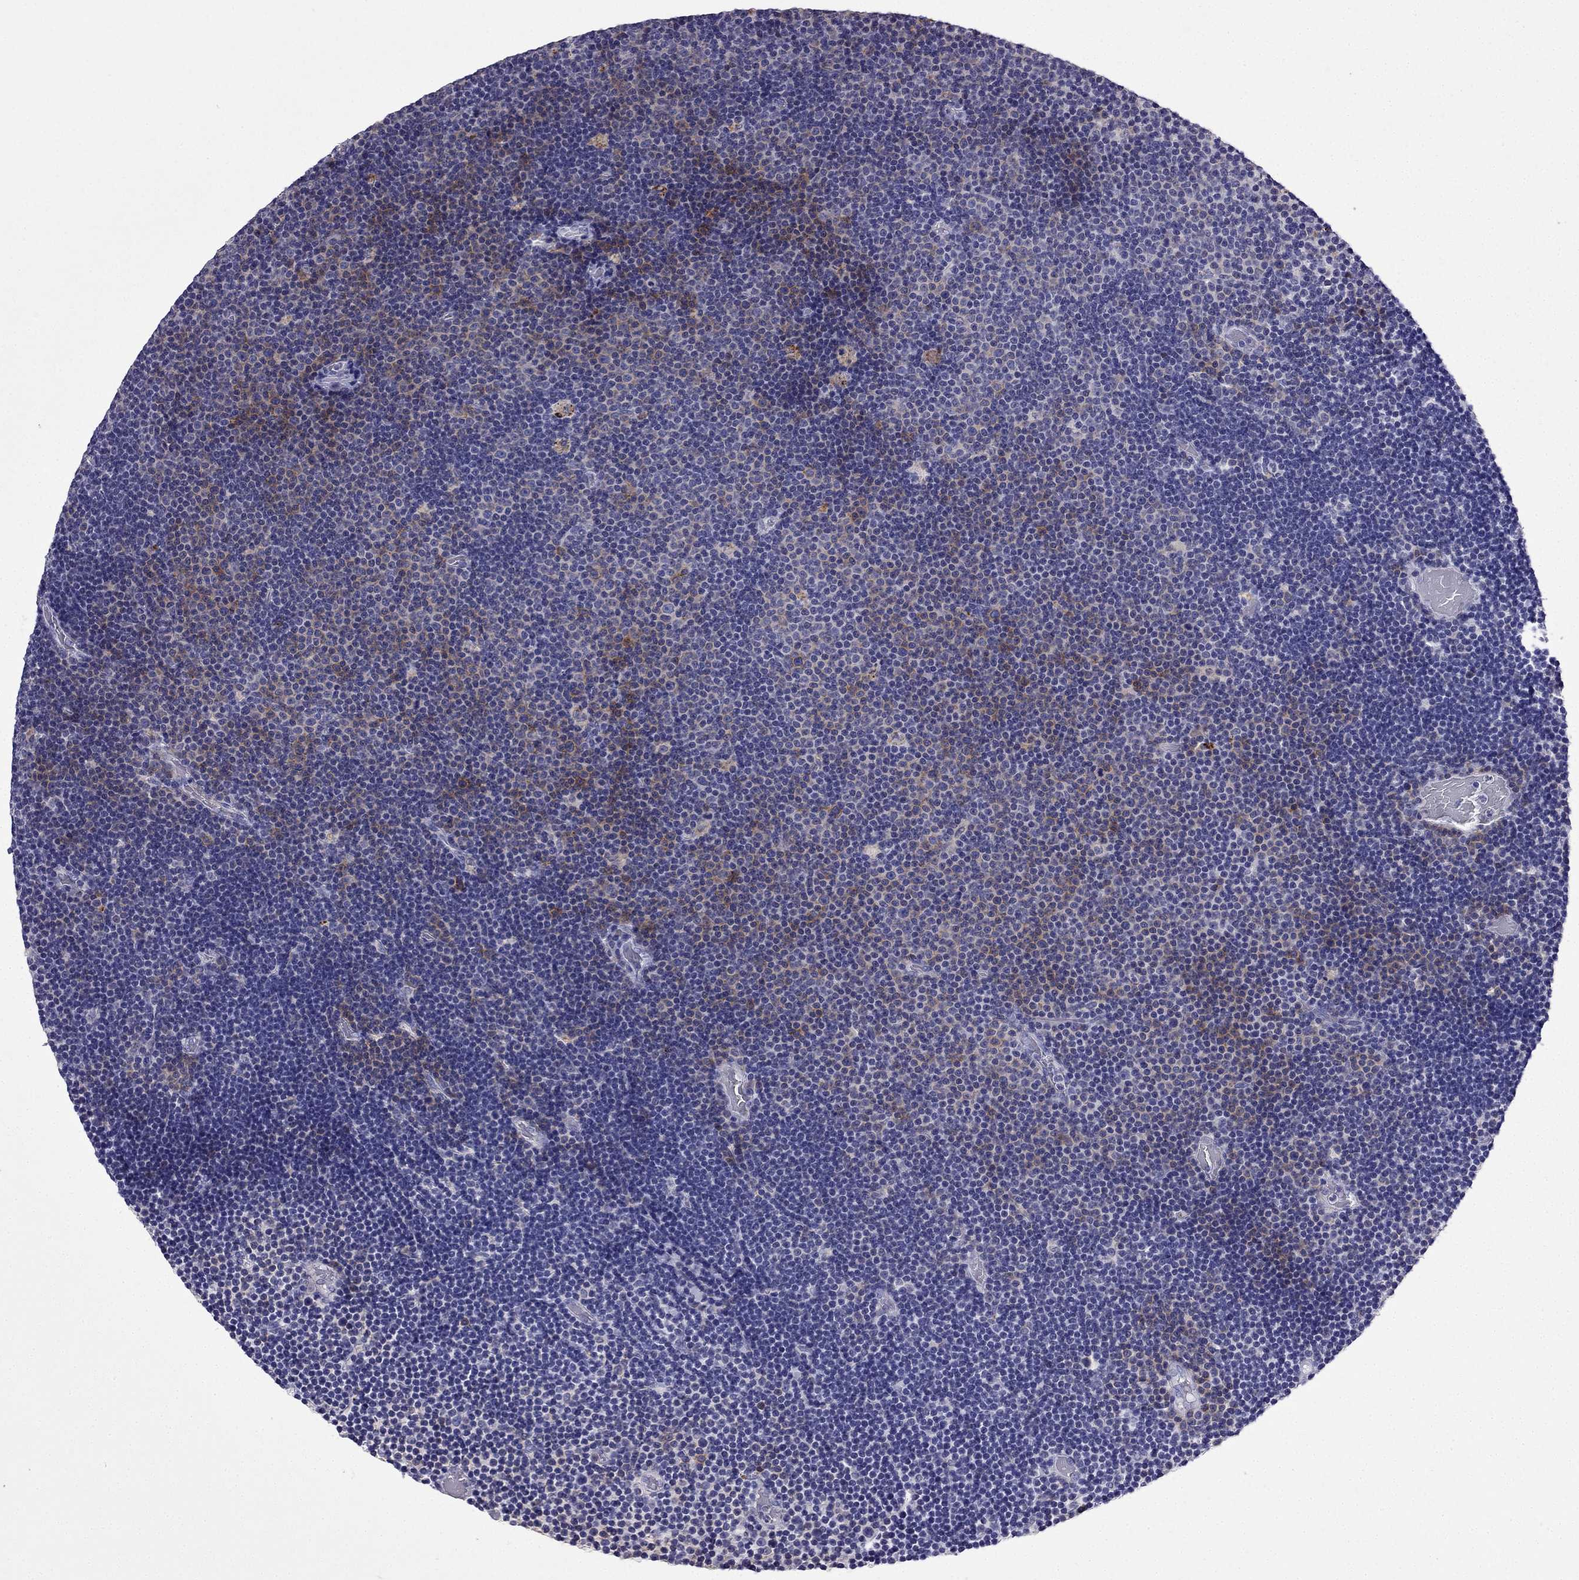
{"staining": {"intensity": "negative", "quantity": "none", "location": "none"}, "tissue": "lymphoma", "cell_type": "Tumor cells", "image_type": "cancer", "snomed": [{"axis": "morphology", "description": "Malignant lymphoma, non-Hodgkin's type, Low grade"}, {"axis": "topography", "description": "Brain"}], "caption": "DAB (3,3'-diaminobenzidine) immunohistochemical staining of lymphoma displays no significant staining in tumor cells.", "gene": "TSSK4", "patient": {"sex": "female", "age": 66}}